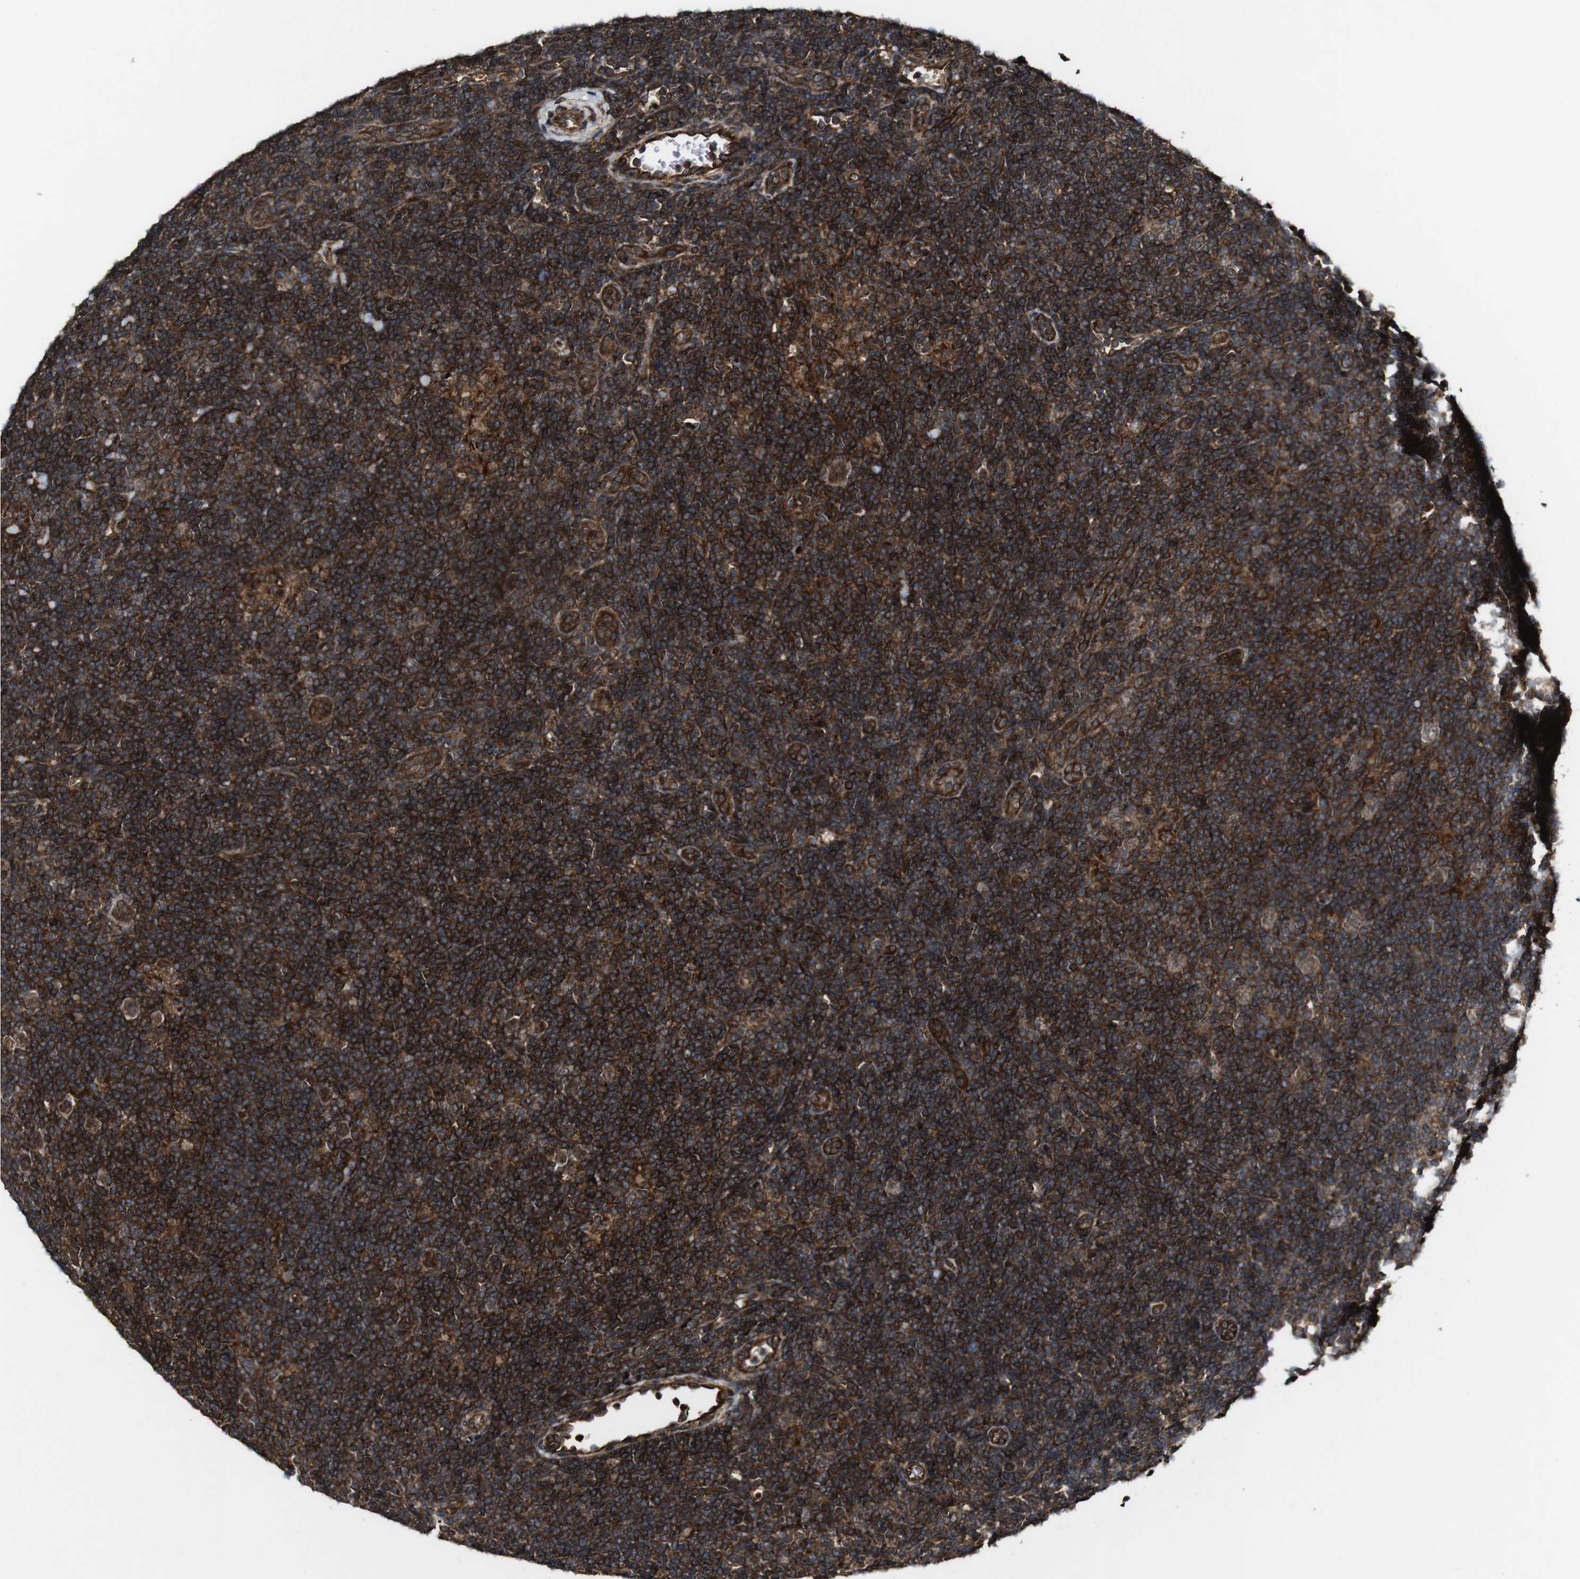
{"staining": {"intensity": "moderate", "quantity": ">75%", "location": "cytoplasmic/membranous"}, "tissue": "lymphoma", "cell_type": "Tumor cells", "image_type": "cancer", "snomed": [{"axis": "morphology", "description": "Hodgkin's disease, NOS"}, {"axis": "topography", "description": "Lymph node"}], "caption": "Tumor cells display medium levels of moderate cytoplasmic/membranous positivity in approximately >75% of cells in Hodgkin's disease.", "gene": "BTN3A3", "patient": {"sex": "female", "age": 57}}